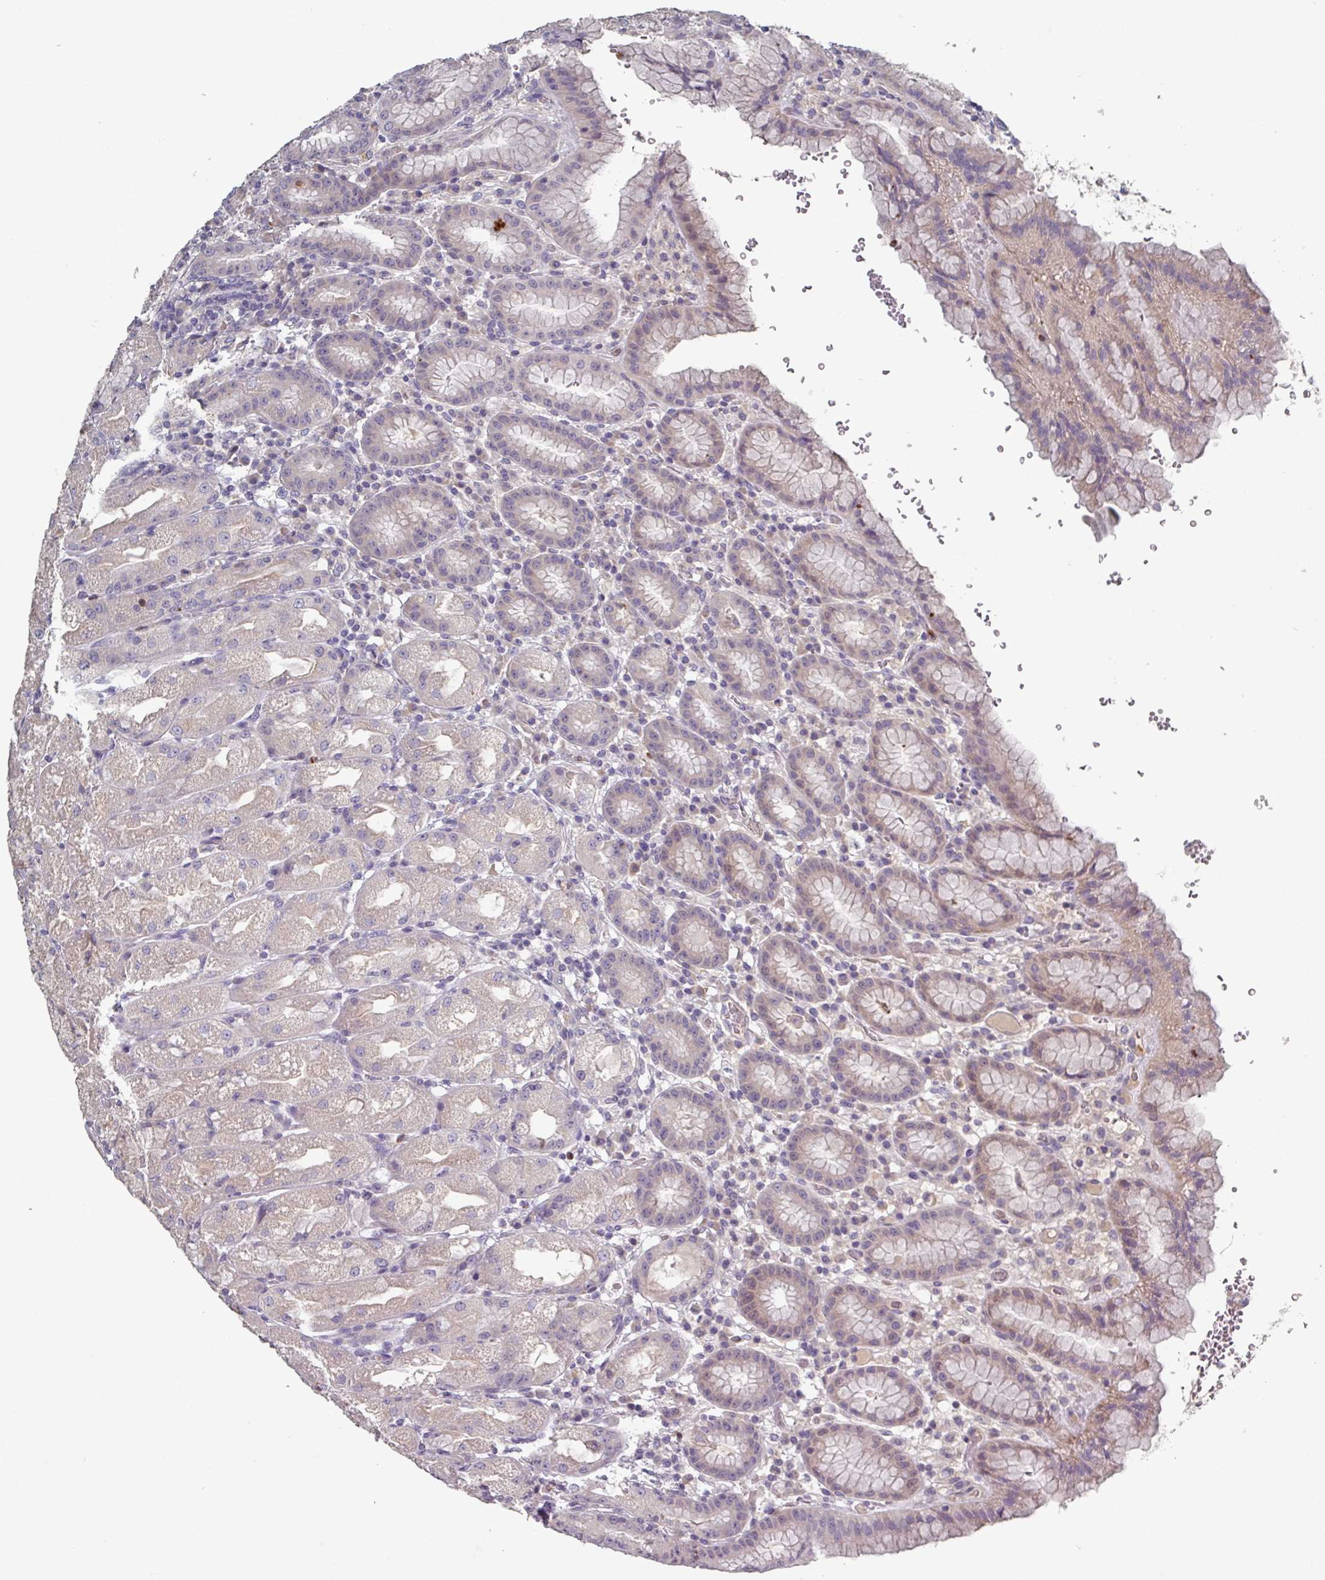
{"staining": {"intensity": "weak", "quantity": "<25%", "location": "cytoplasmic/membranous"}, "tissue": "stomach", "cell_type": "Glandular cells", "image_type": "normal", "snomed": [{"axis": "morphology", "description": "Normal tissue, NOS"}, {"axis": "topography", "description": "Stomach, upper"}], "caption": "A micrograph of human stomach is negative for staining in glandular cells. (DAB immunohistochemistry (IHC), high magnification).", "gene": "PRAMEF7", "patient": {"sex": "male", "age": 52}}